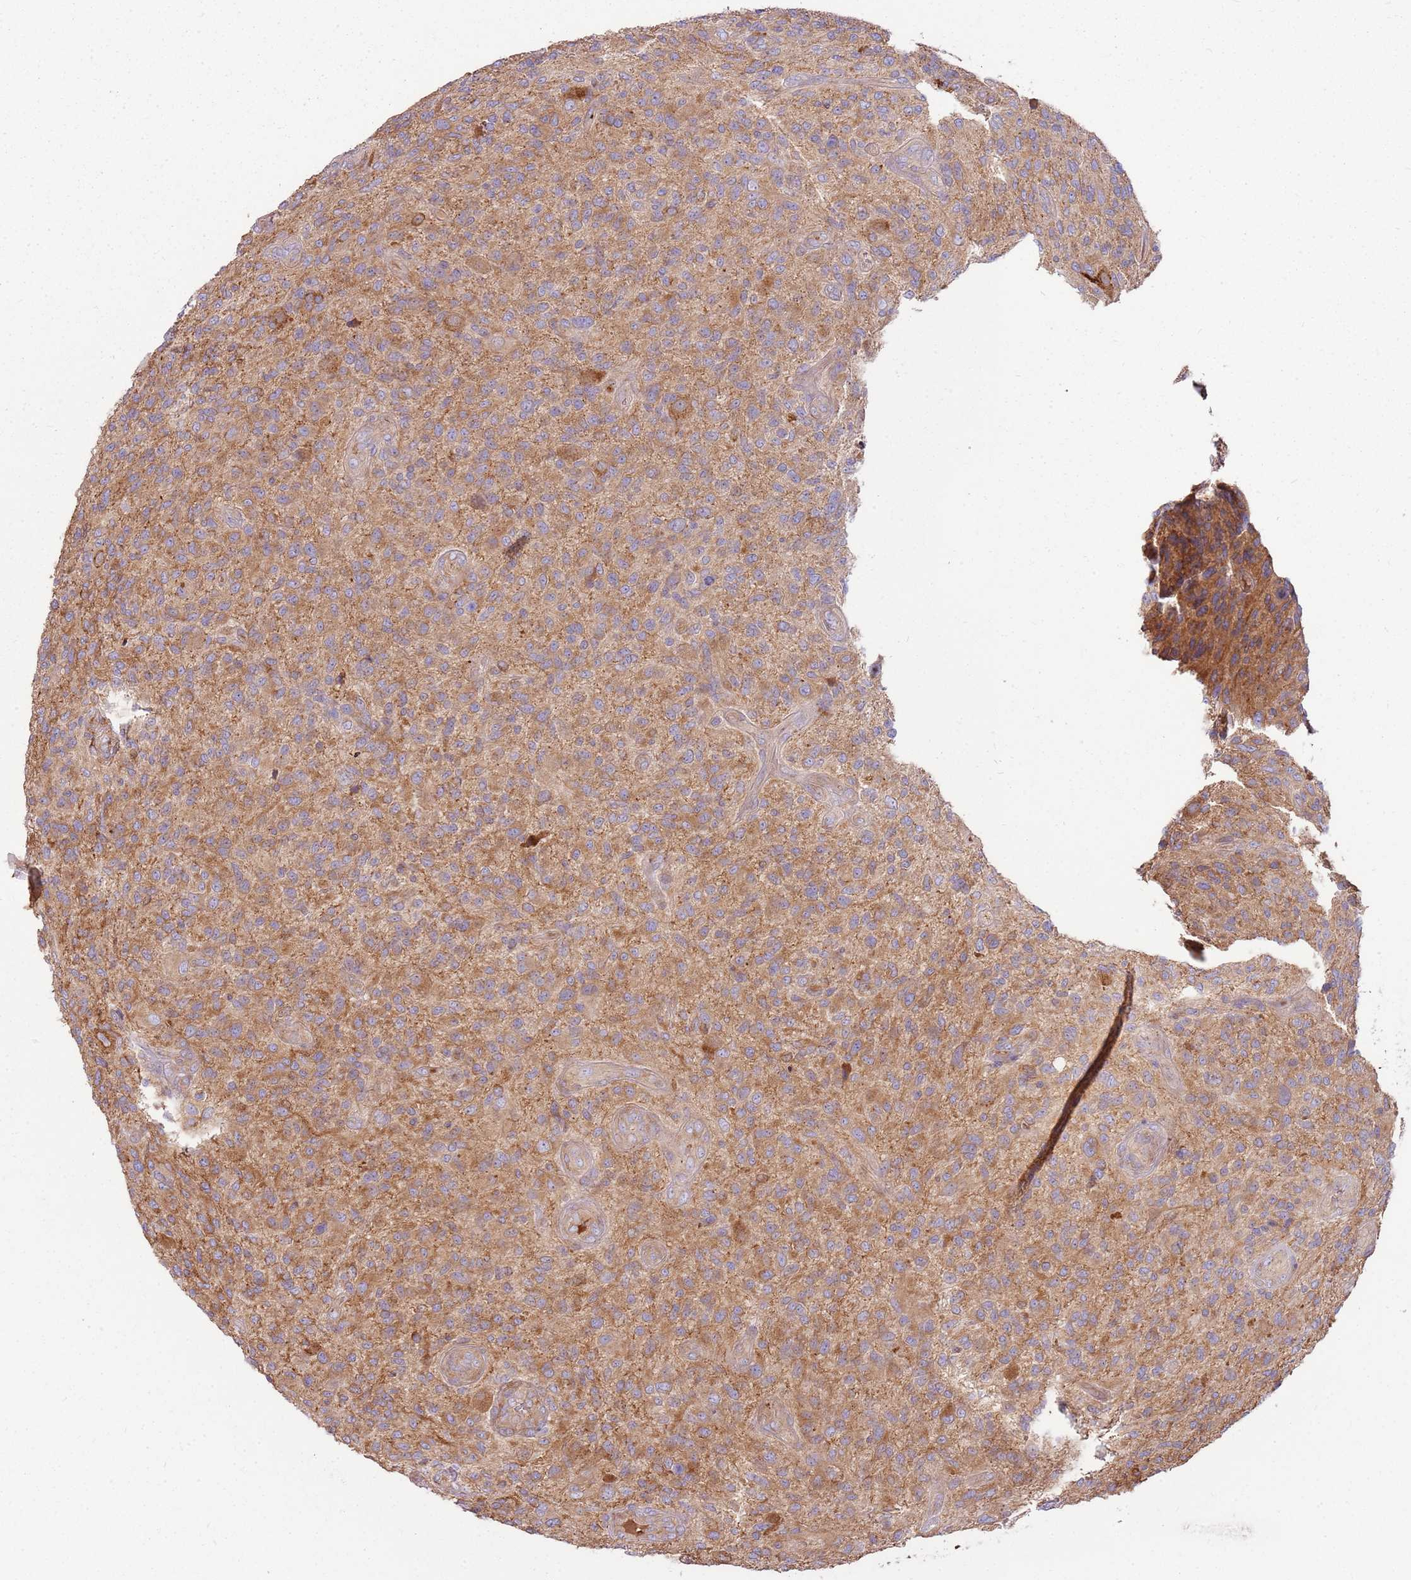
{"staining": {"intensity": "moderate", "quantity": ">75%", "location": "cytoplasmic/membranous"}, "tissue": "glioma", "cell_type": "Tumor cells", "image_type": "cancer", "snomed": [{"axis": "morphology", "description": "Glioma, malignant, High grade"}, {"axis": "topography", "description": "Brain"}], "caption": "The immunohistochemical stain shows moderate cytoplasmic/membranous expression in tumor cells of glioma tissue. The protein is stained brown, and the nuclei are stained in blue (DAB IHC with brightfield microscopy, high magnification).", "gene": "EMC1", "patient": {"sex": "male", "age": 47}}